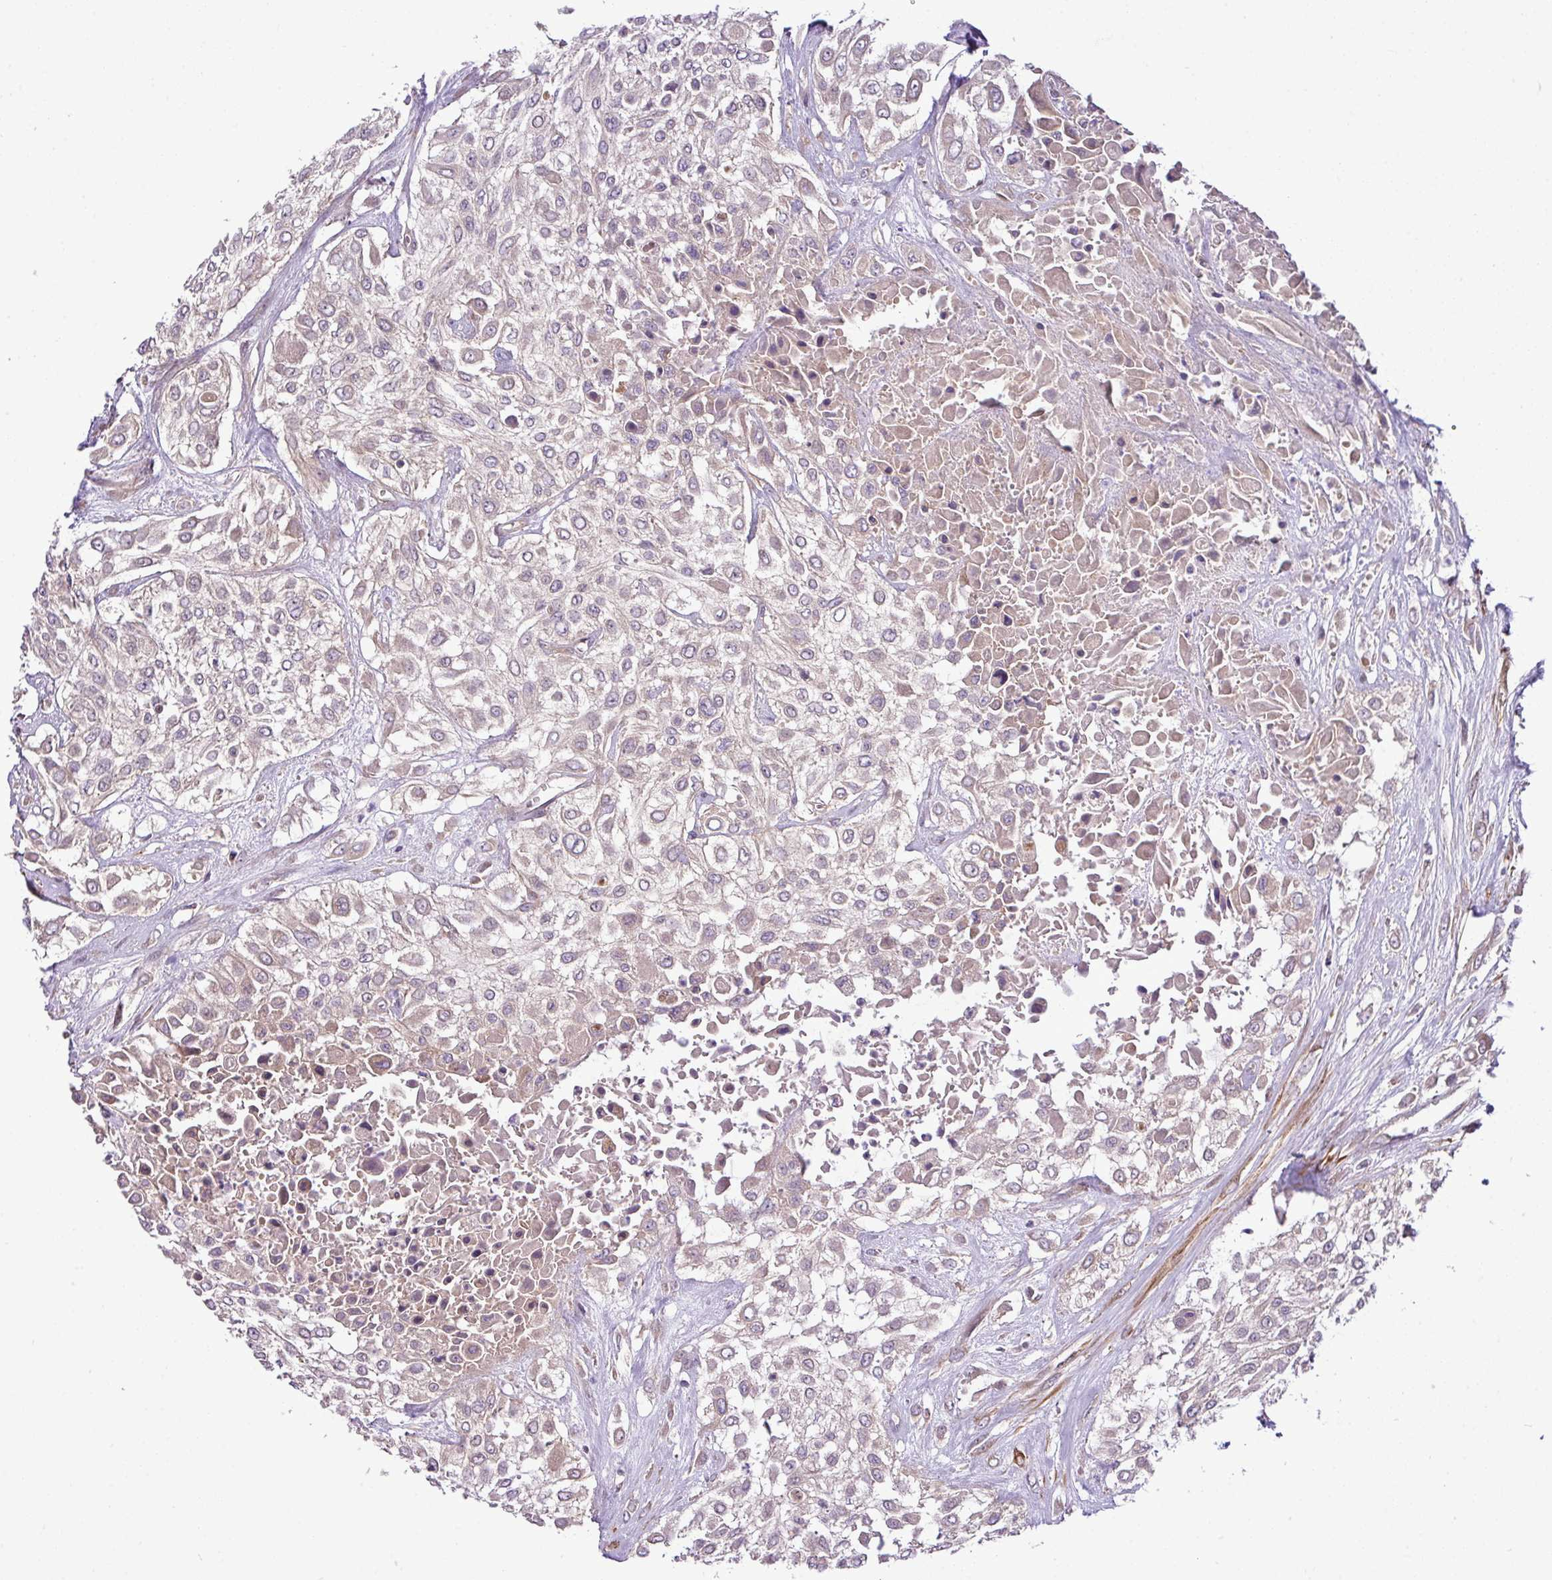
{"staining": {"intensity": "weak", "quantity": "25%-75%", "location": "cytoplasmic/membranous"}, "tissue": "urothelial cancer", "cell_type": "Tumor cells", "image_type": "cancer", "snomed": [{"axis": "morphology", "description": "Urothelial carcinoma, High grade"}, {"axis": "topography", "description": "Urinary bladder"}], "caption": "This micrograph reveals immunohistochemistry staining of human urothelial carcinoma (high-grade), with low weak cytoplasmic/membranous expression in about 25%-75% of tumor cells.", "gene": "XIAP", "patient": {"sex": "male", "age": 57}}